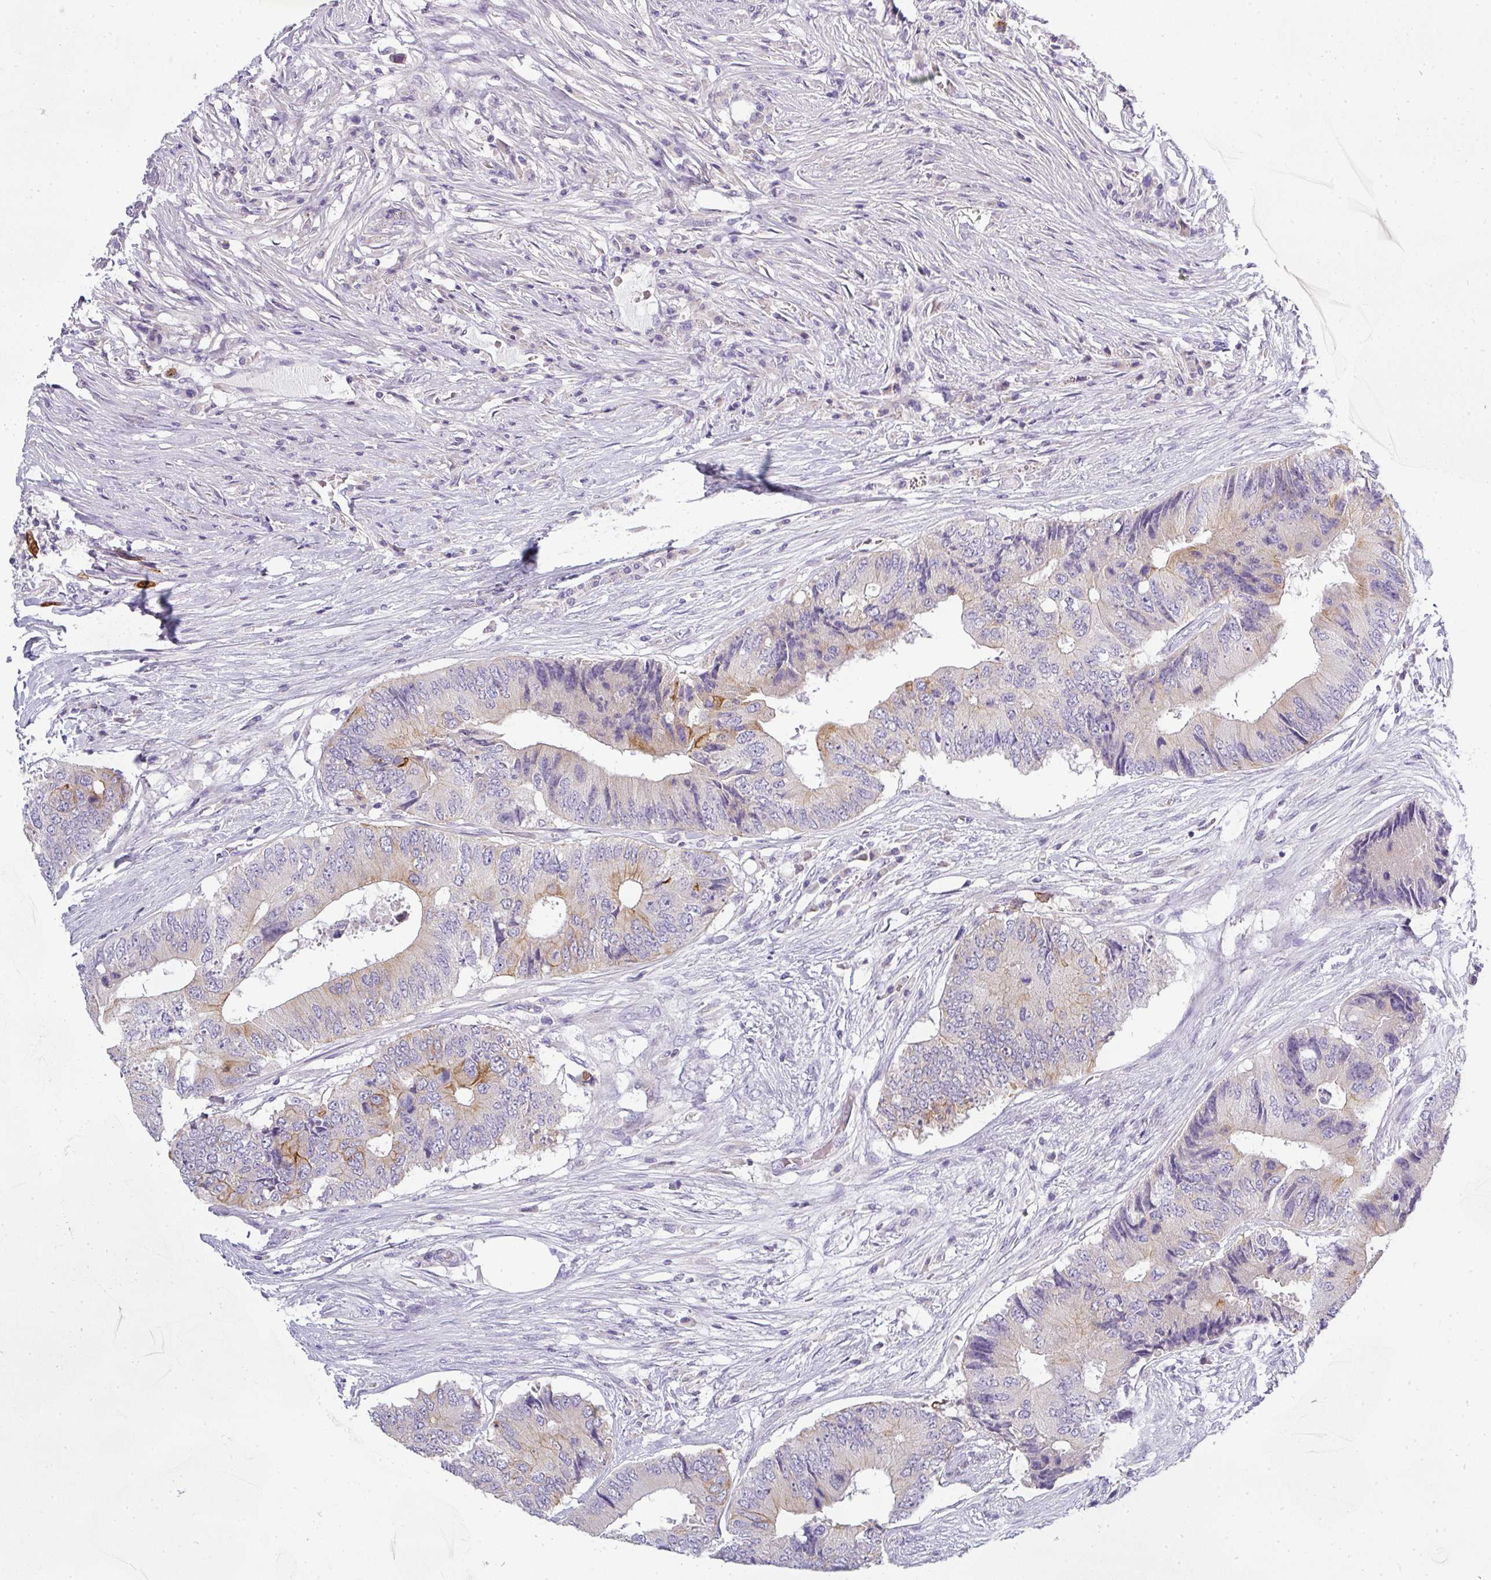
{"staining": {"intensity": "moderate", "quantity": "<25%", "location": "cytoplasmic/membranous"}, "tissue": "colorectal cancer", "cell_type": "Tumor cells", "image_type": "cancer", "snomed": [{"axis": "morphology", "description": "Adenocarcinoma, NOS"}, {"axis": "topography", "description": "Colon"}], "caption": "Colorectal adenocarcinoma stained with immunohistochemistry (IHC) shows moderate cytoplasmic/membranous expression in about <25% of tumor cells.", "gene": "ASXL3", "patient": {"sex": "male", "age": 71}}